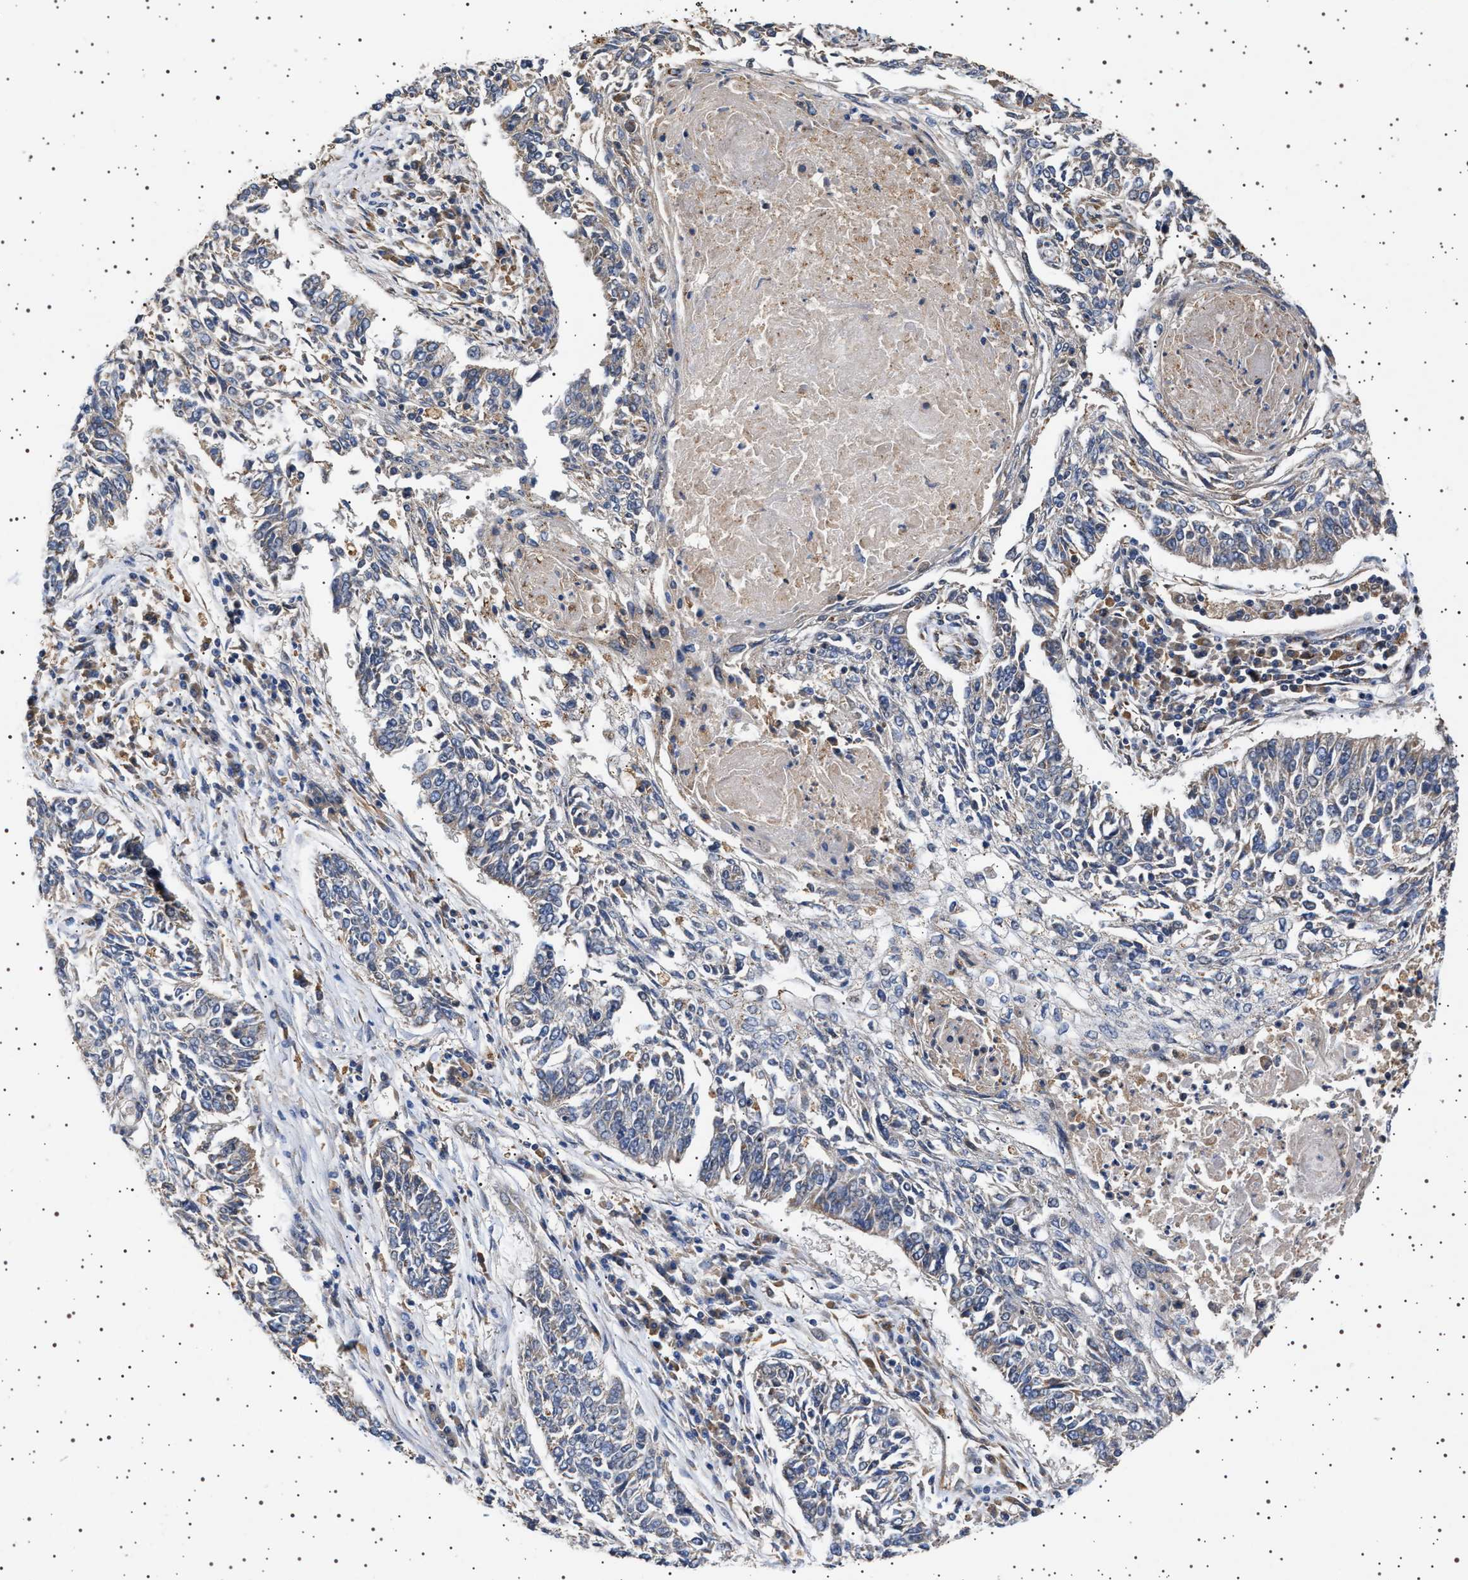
{"staining": {"intensity": "negative", "quantity": "none", "location": "none"}, "tissue": "lung cancer", "cell_type": "Tumor cells", "image_type": "cancer", "snomed": [{"axis": "morphology", "description": "Normal tissue, NOS"}, {"axis": "morphology", "description": "Squamous cell carcinoma, NOS"}, {"axis": "topography", "description": "Cartilage tissue"}, {"axis": "topography", "description": "Bronchus"}, {"axis": "topography", "description": "Lung"}], "caption": "The IHC micrograph has no significant staining in tumor cells of squamous cell carcinoma (lung) tissue.", "gene": "TRUB2", "patient": {"sex": "female", "age": 49}}